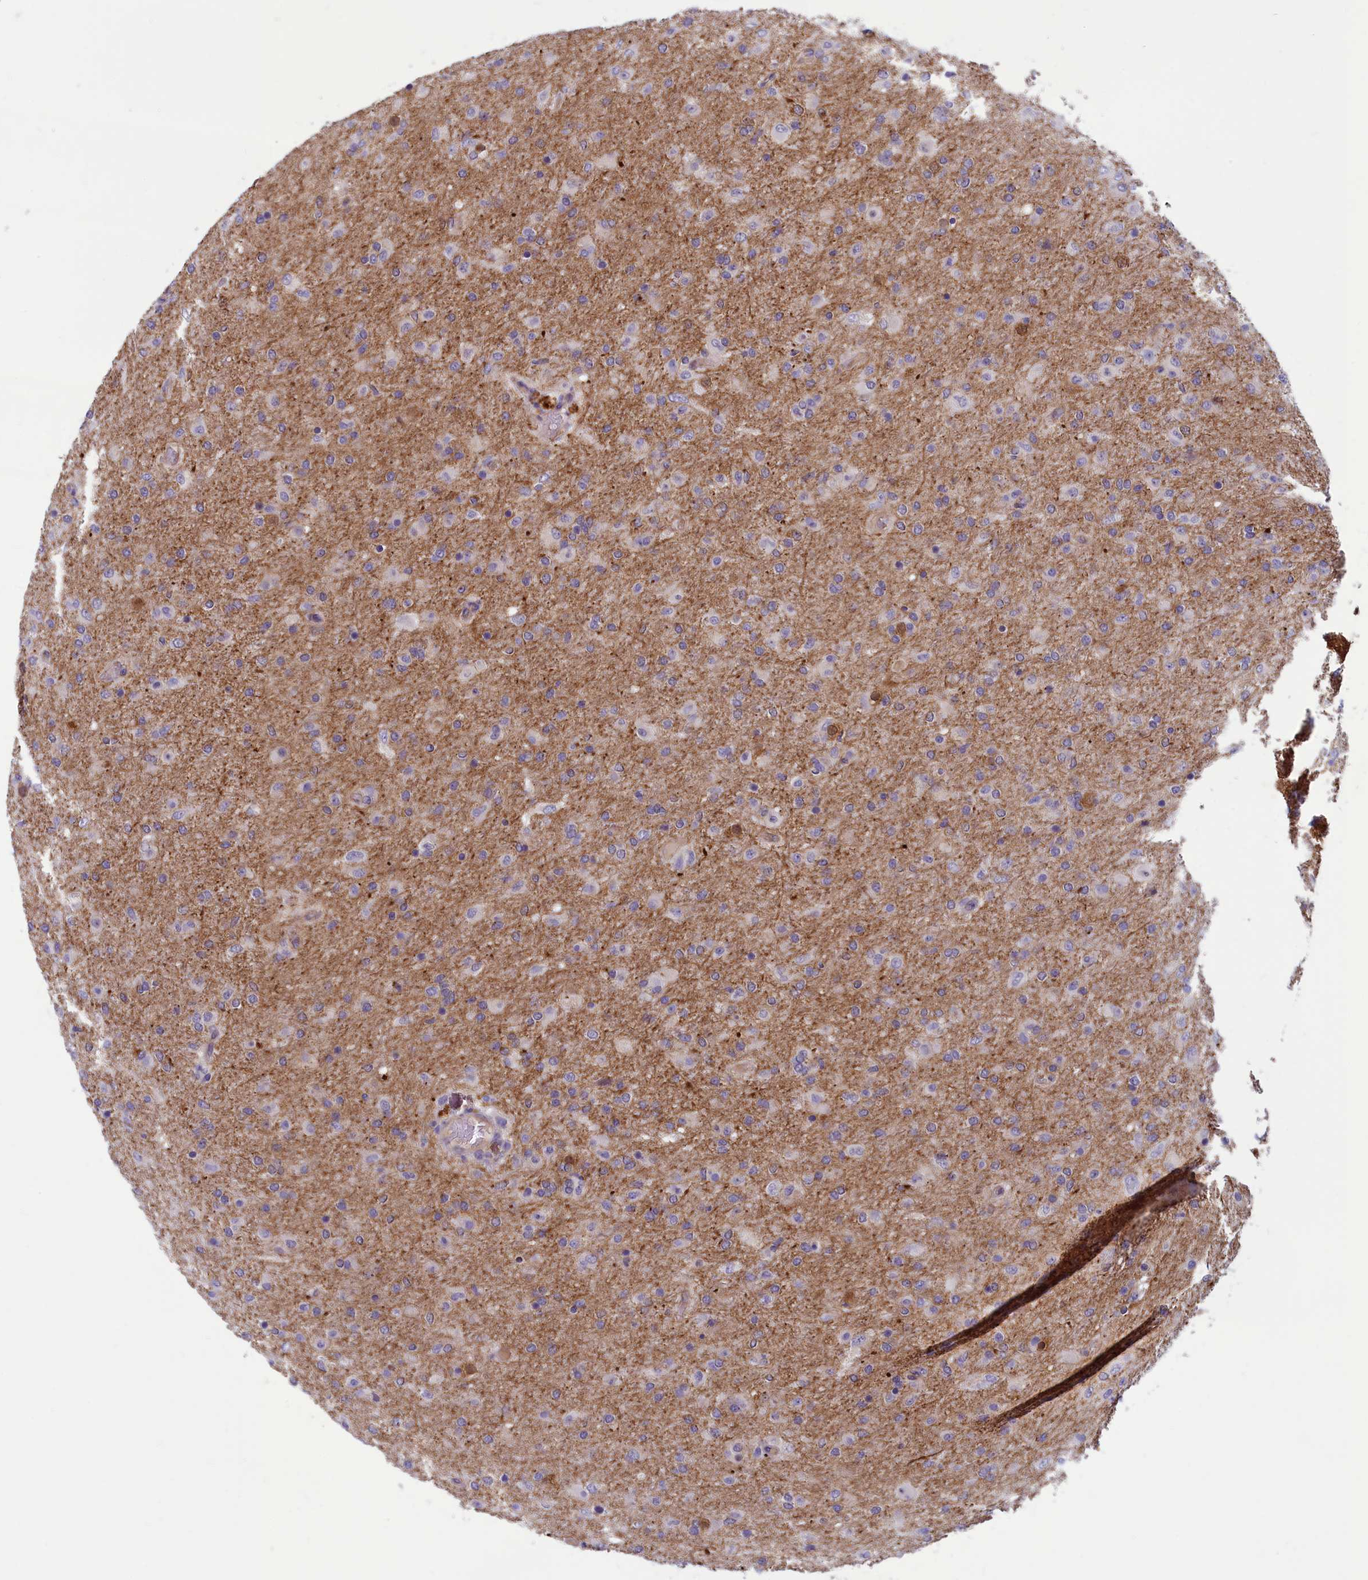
{"staining": {"intensity": "negative", "quantity": "none", "location": "none"}, "tissue": "glioma", "cell_type": "Tumor cells", "image_type": "cancer", "snomed": [{"axis": "morphology", "description": "Glioma, malignant, Low grade"}, {"axis": "topography", "description": "Brain"}], "caption": "A high-resolution histopathology image shows immunohistochemistry (IHC) staining of glioma, which demonstrates no significant staining in tumor cells. (DAB (3,3'-diaminobenzidine) immunohistochemistry, high magnification).", "gene": "HECA", "patient": {"sex": "male", "age": 65}}